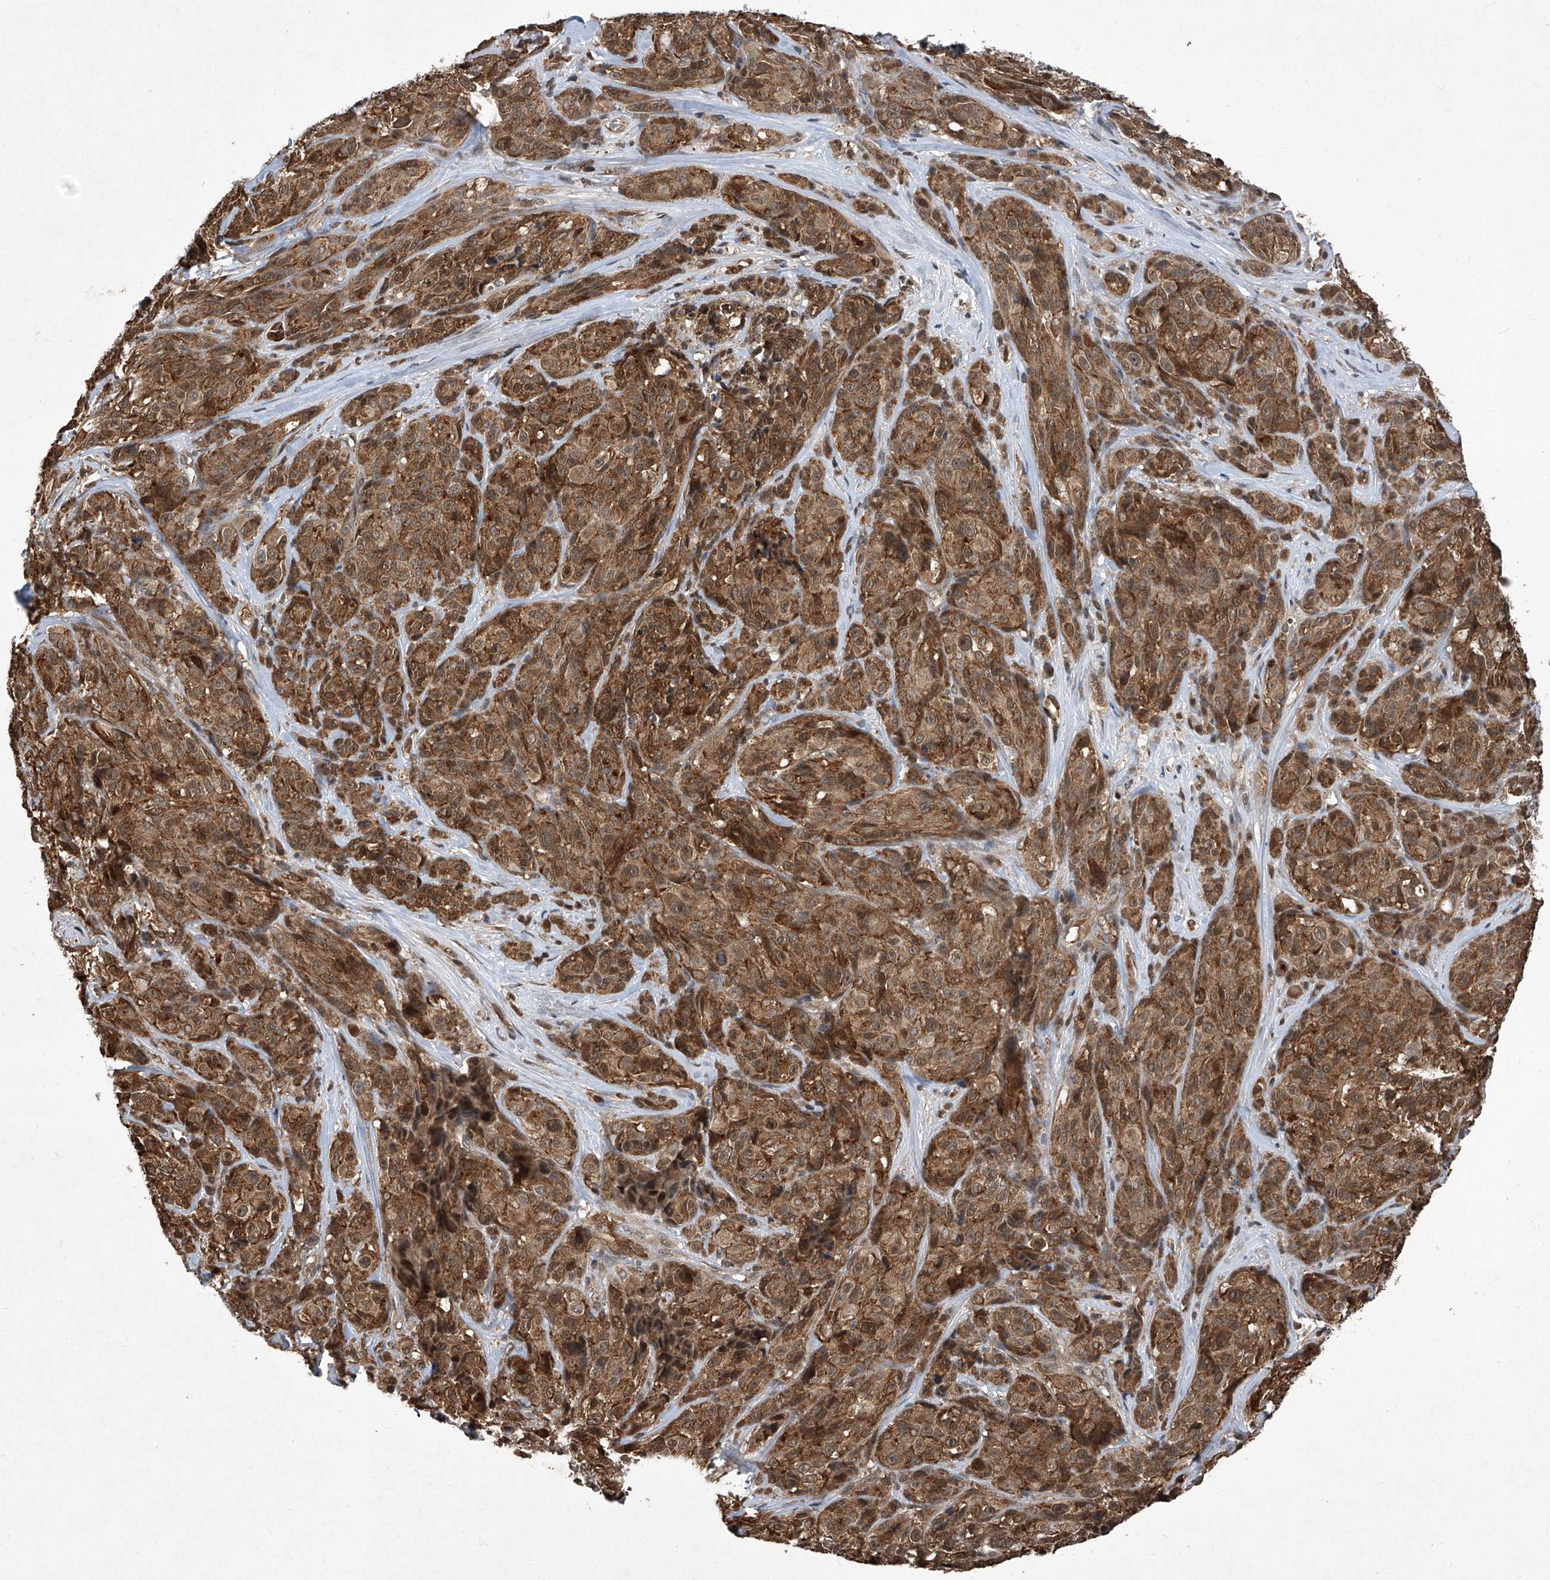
{"staining": {"intensity": "moderate", "quantity": ">75%", "location": "cytoplasmic/membranous,nuclear"}, "tissue": "melanoma", "cell_type": "Tumor cells", "image_type": "cancer", "snomed": [{"axis": "morphology", "description": "Malignant melanoma, NOS"}, {"axis": "topography", "description": "Skin"}], "caption": "An image of melanoma stained for a protein exhibits moderate cytoplasmic/membranous and nuclear brown staining in tumor cells. (DAB IHC with brightfield microscopy, high magnification).", "gene": "TSNAX", "patient": {"sex": "male", "age": 73}}